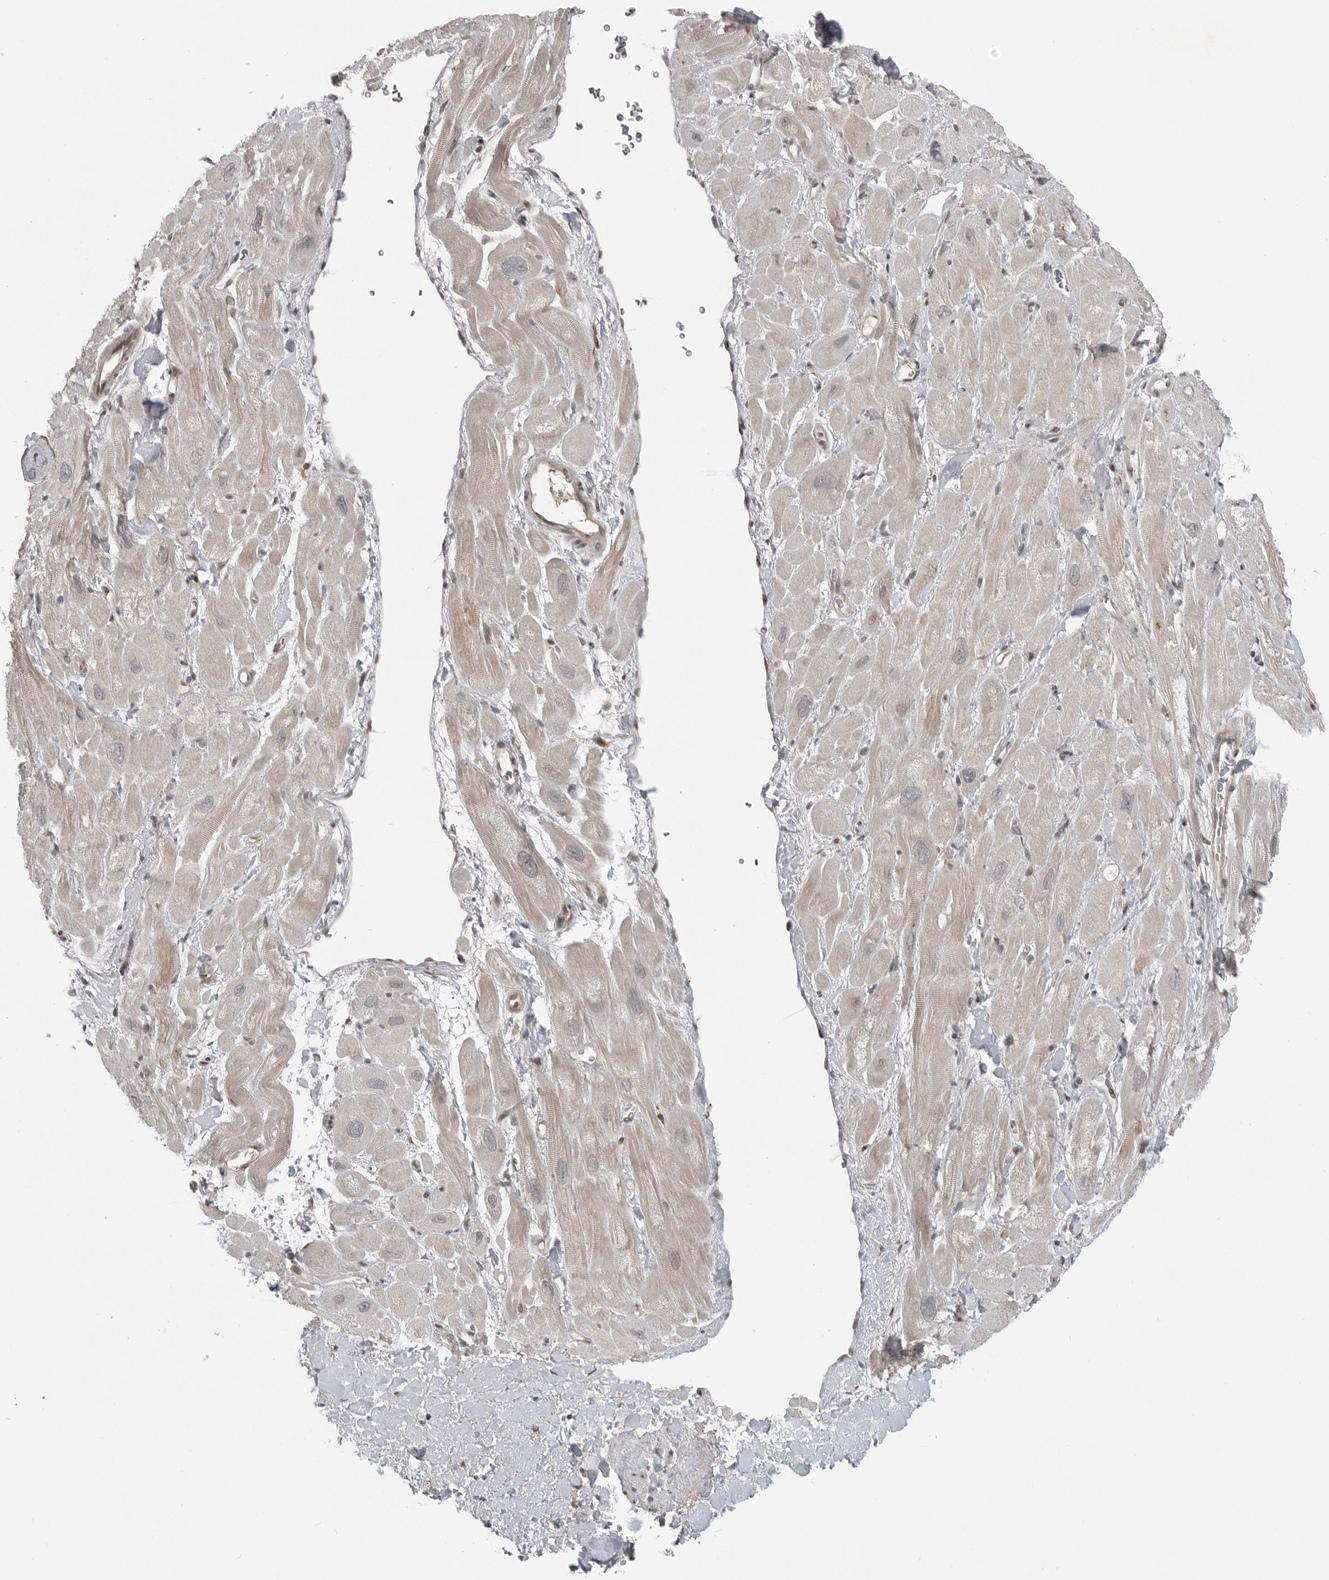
{"staining": {"intensity": "negative", "quantity": "none", "location": "none"}, "tissue": "heart muscle", "cell_type": "Cardiomyocytes", "image_type": "normal", "snomed": [{"axis": "morphology", "description": "Normal tissue, NOS"}, {"axis": "topography", "description": "Heart"}], "caption": "The histopathology image shows no staining of cardiomyocytes in benign heart muscle.", "gene": "CEP295NL", "patient": {"sex": "male", "age": 49}}